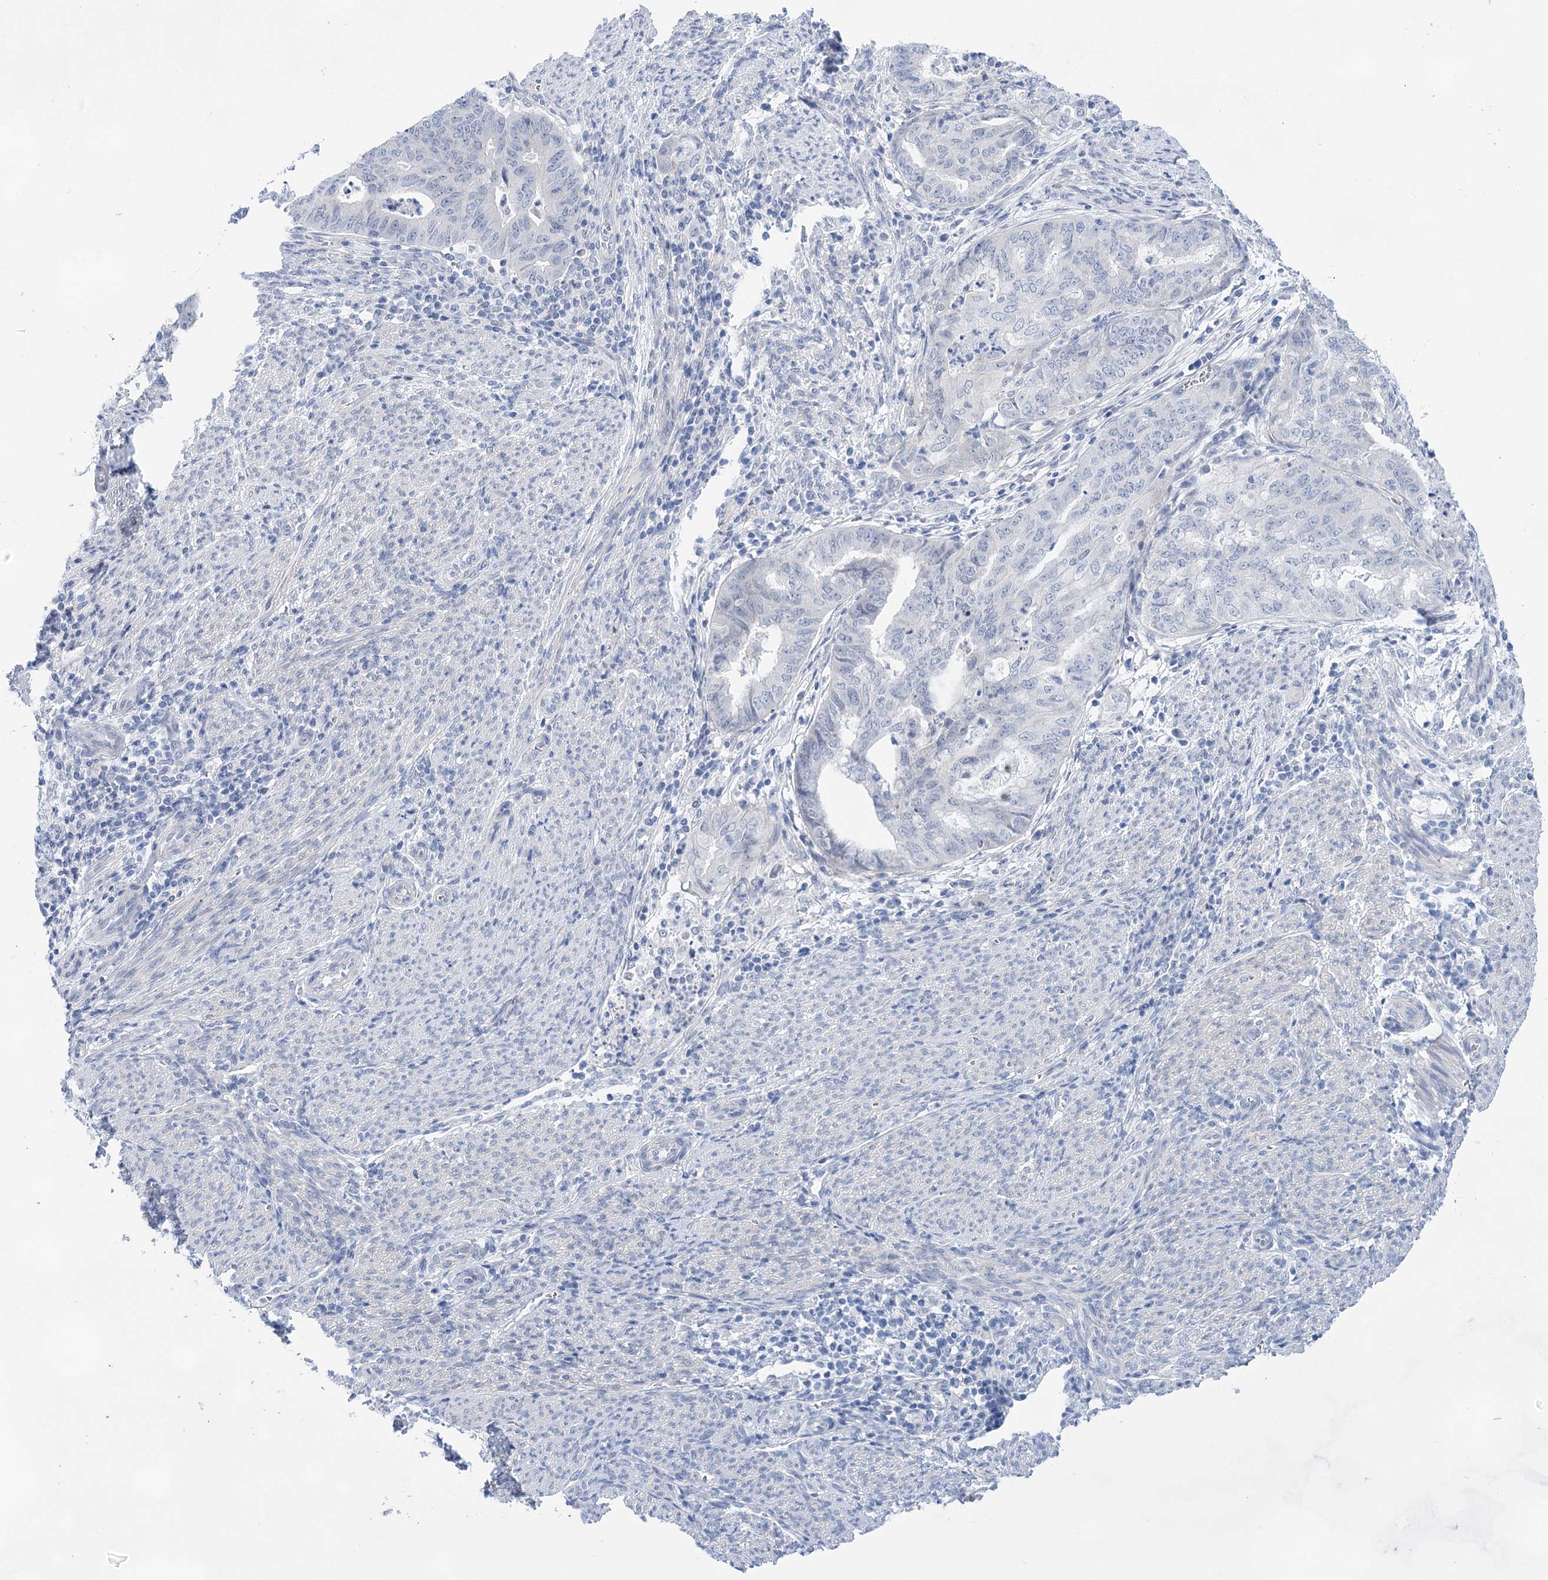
{"staining": {"intensity": "negative", "quantity": "none", "location": "none"}, "tissue": "endometrial cancer", "cell_type": "Tumor cells", "image_type": "cancer", "snomed": [{"axis": "morphology", "description": "Adenocarcinoma, NOS"}, {"axis": "topography", "description": "Endometrium"}], "caption": "The photomicrograph displays no staining of tumor cells in adenocarcinoma (endometrial).", "gene": "LALBA", "patient": {"sex": "female", "age": 79}}